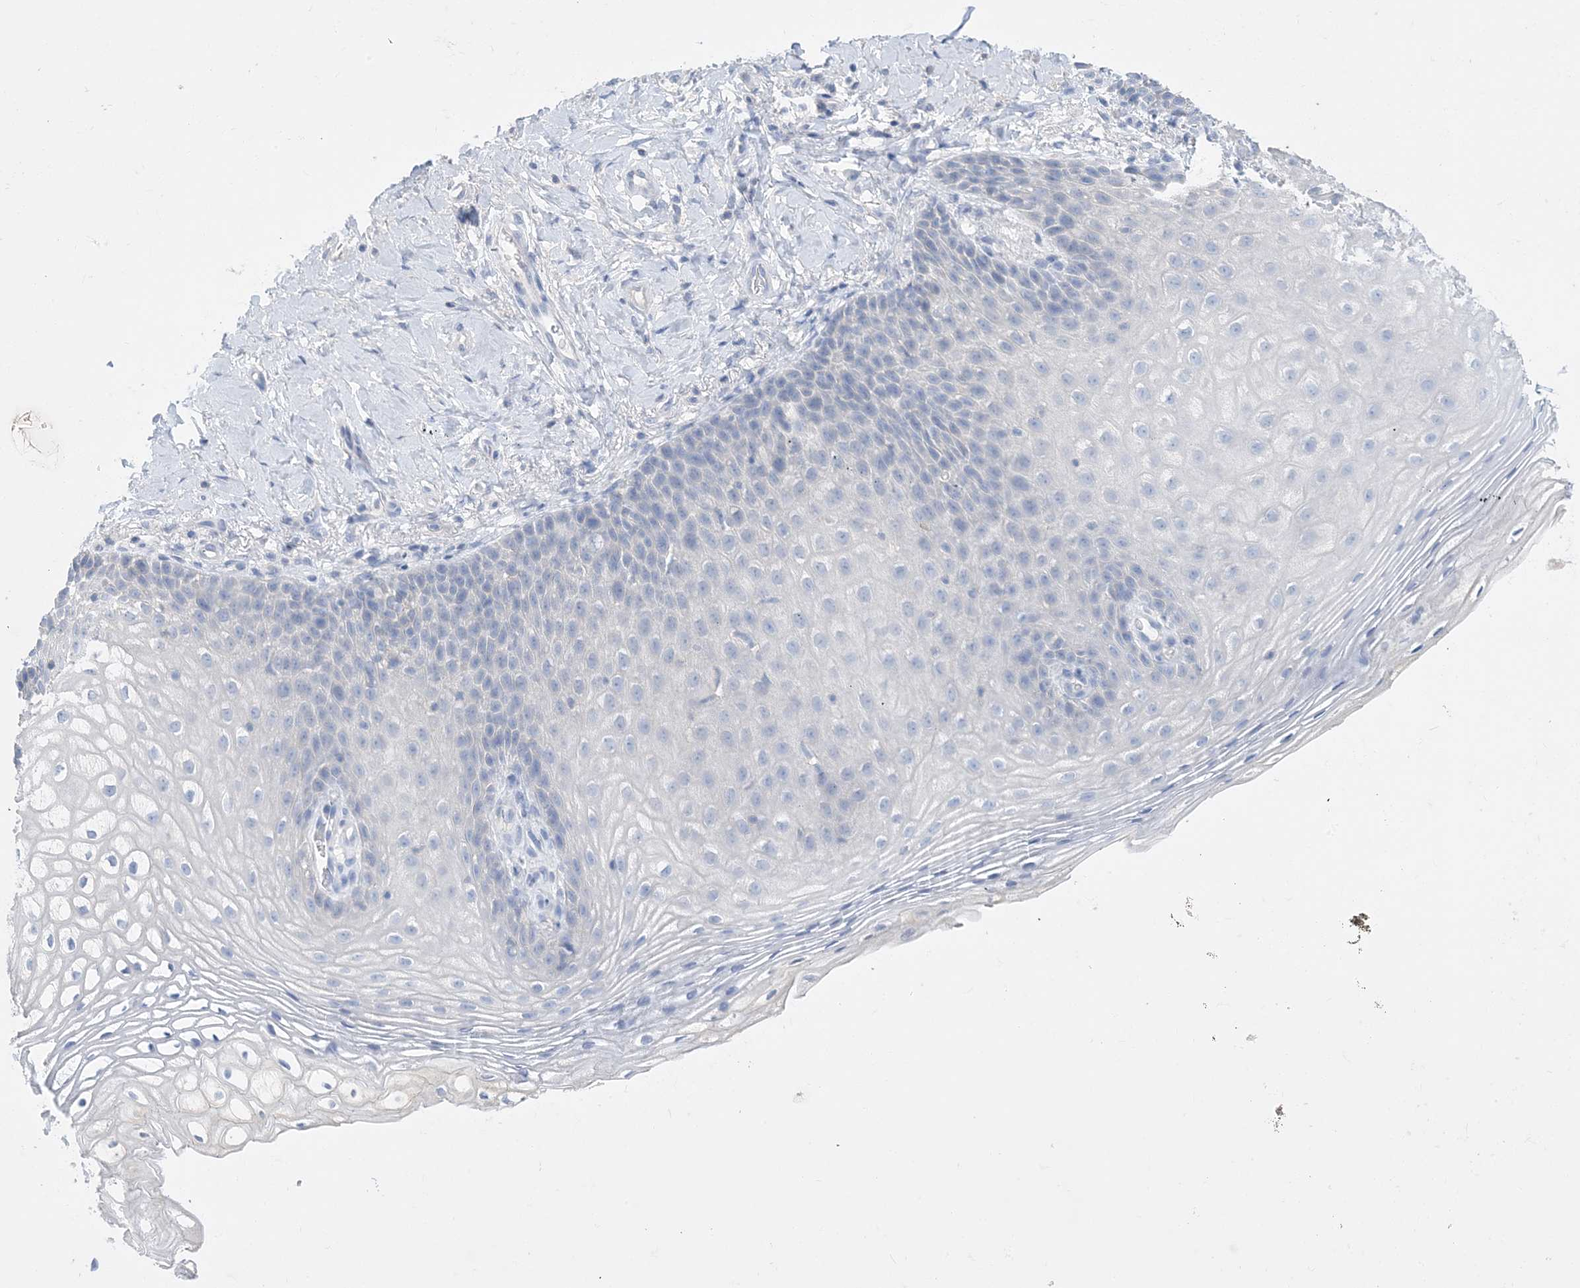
{"staining": {"intensity": "negative", "quantity": "none", "location": "none"}, "tissue": "vagina", "cell_type": "Squamous epithelial cells", "image_type": "normal", "snomed": [{"axis": "morphology", "description": "Normal tissue, NOS"}, {"axis": "topography", "description": "Vagina"}], "caption": "Image shows no significant protein expression in squamous epithelial cells of unremarkable vagina. (DAB immunohistochemistry (IHC) with hematoxylin counter stain).", "gene": "KPRP", "patient": {"sex": "female", "age": 60}}